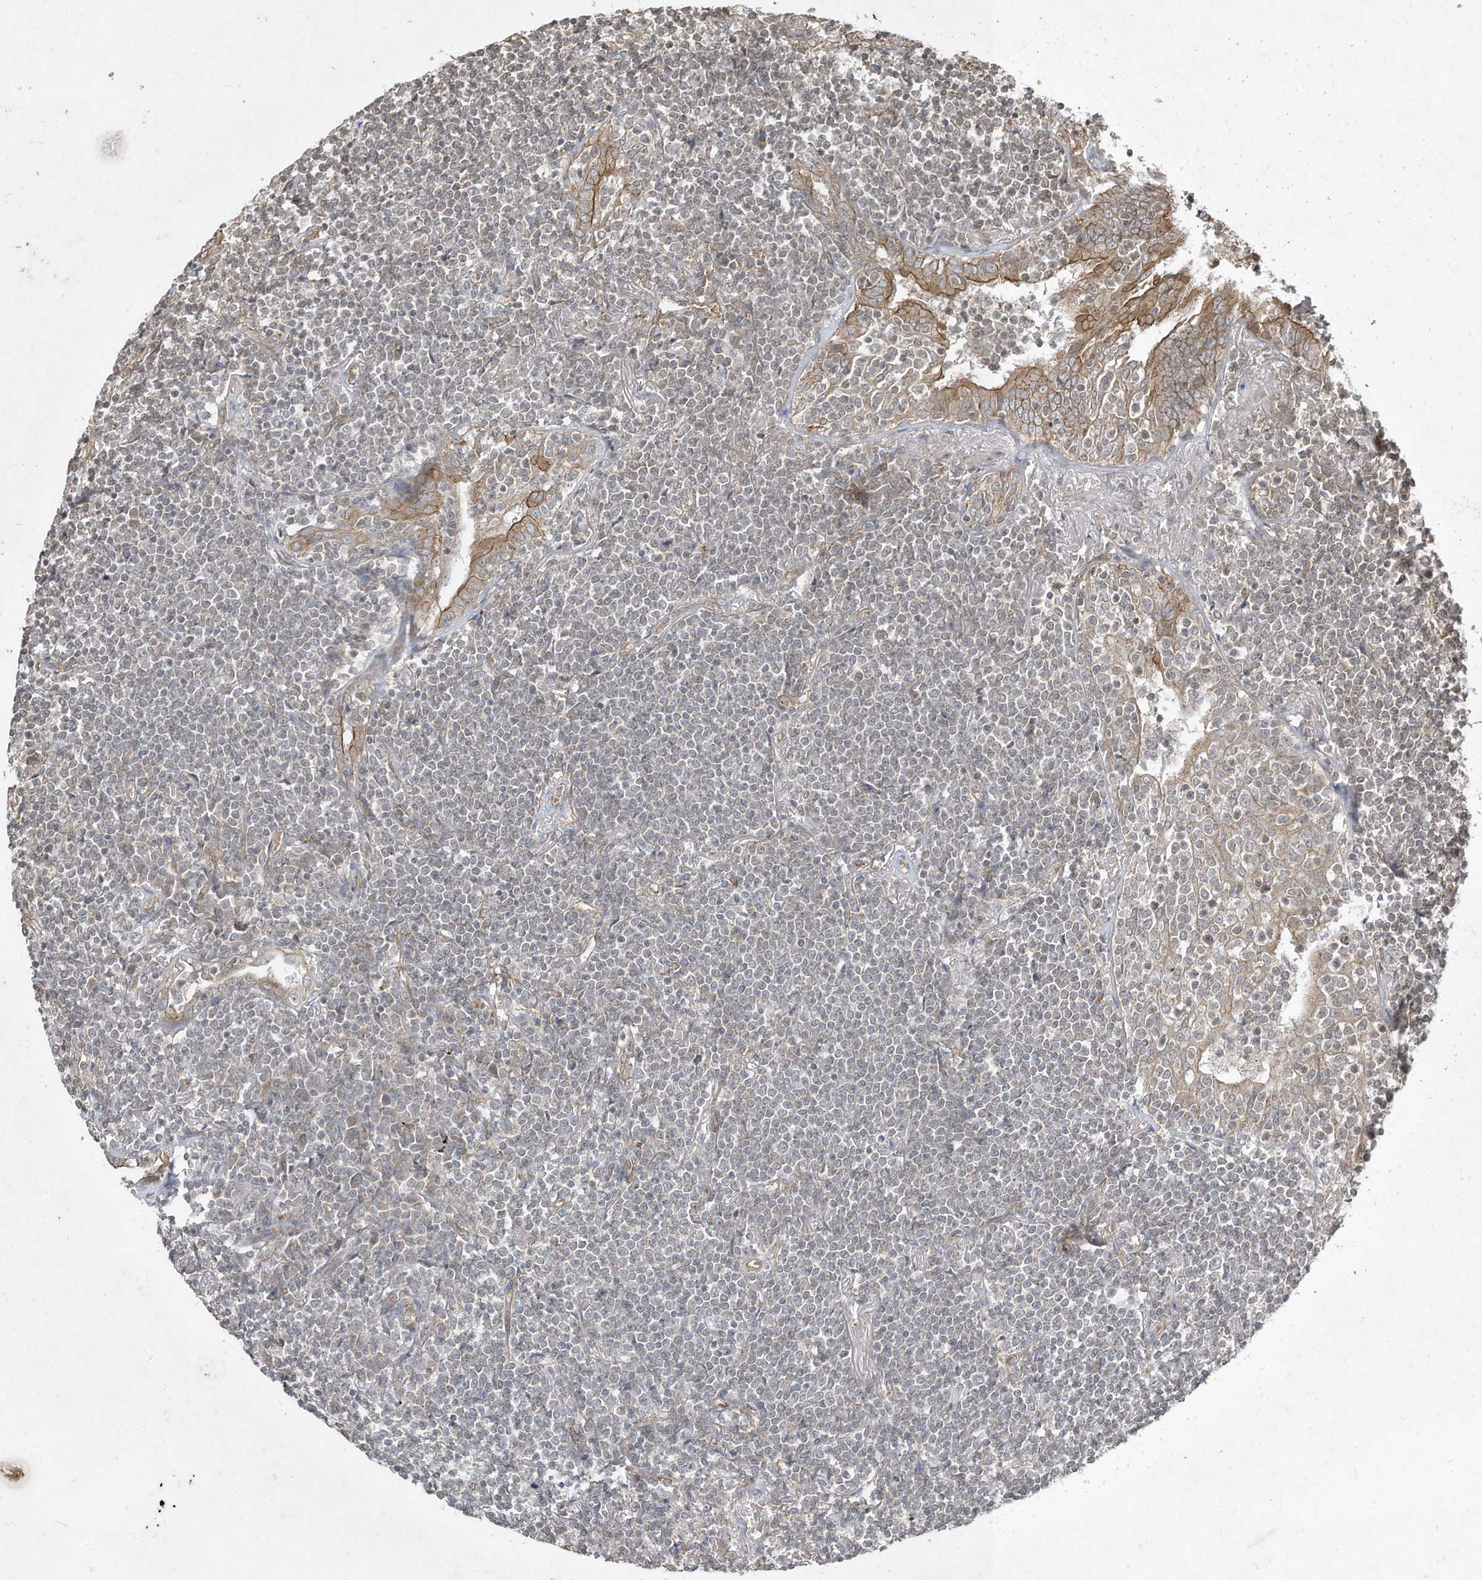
{"staining": {"intensity": "negative", "quantity": "none", "location": "none"}, "tissue": "lymphoma", "cell_type": "Tumor cells", "image_type": "cancer", "snomed": [{"axis": "morphology", "description": "Malignant lymphoma, non-Hodgkin's type, Low grade"}, {"axis": "topography", "description": "Lung"}], "caption": "An immunohistochemistry histopathology image of lymphoma is shown. There is no staining in tumor cells of lymphoma. (Brightfield microscopy of DAB IHC at high magnification).", "gene": "MATN2", "patient": {"sex": "female", "age": 71}}